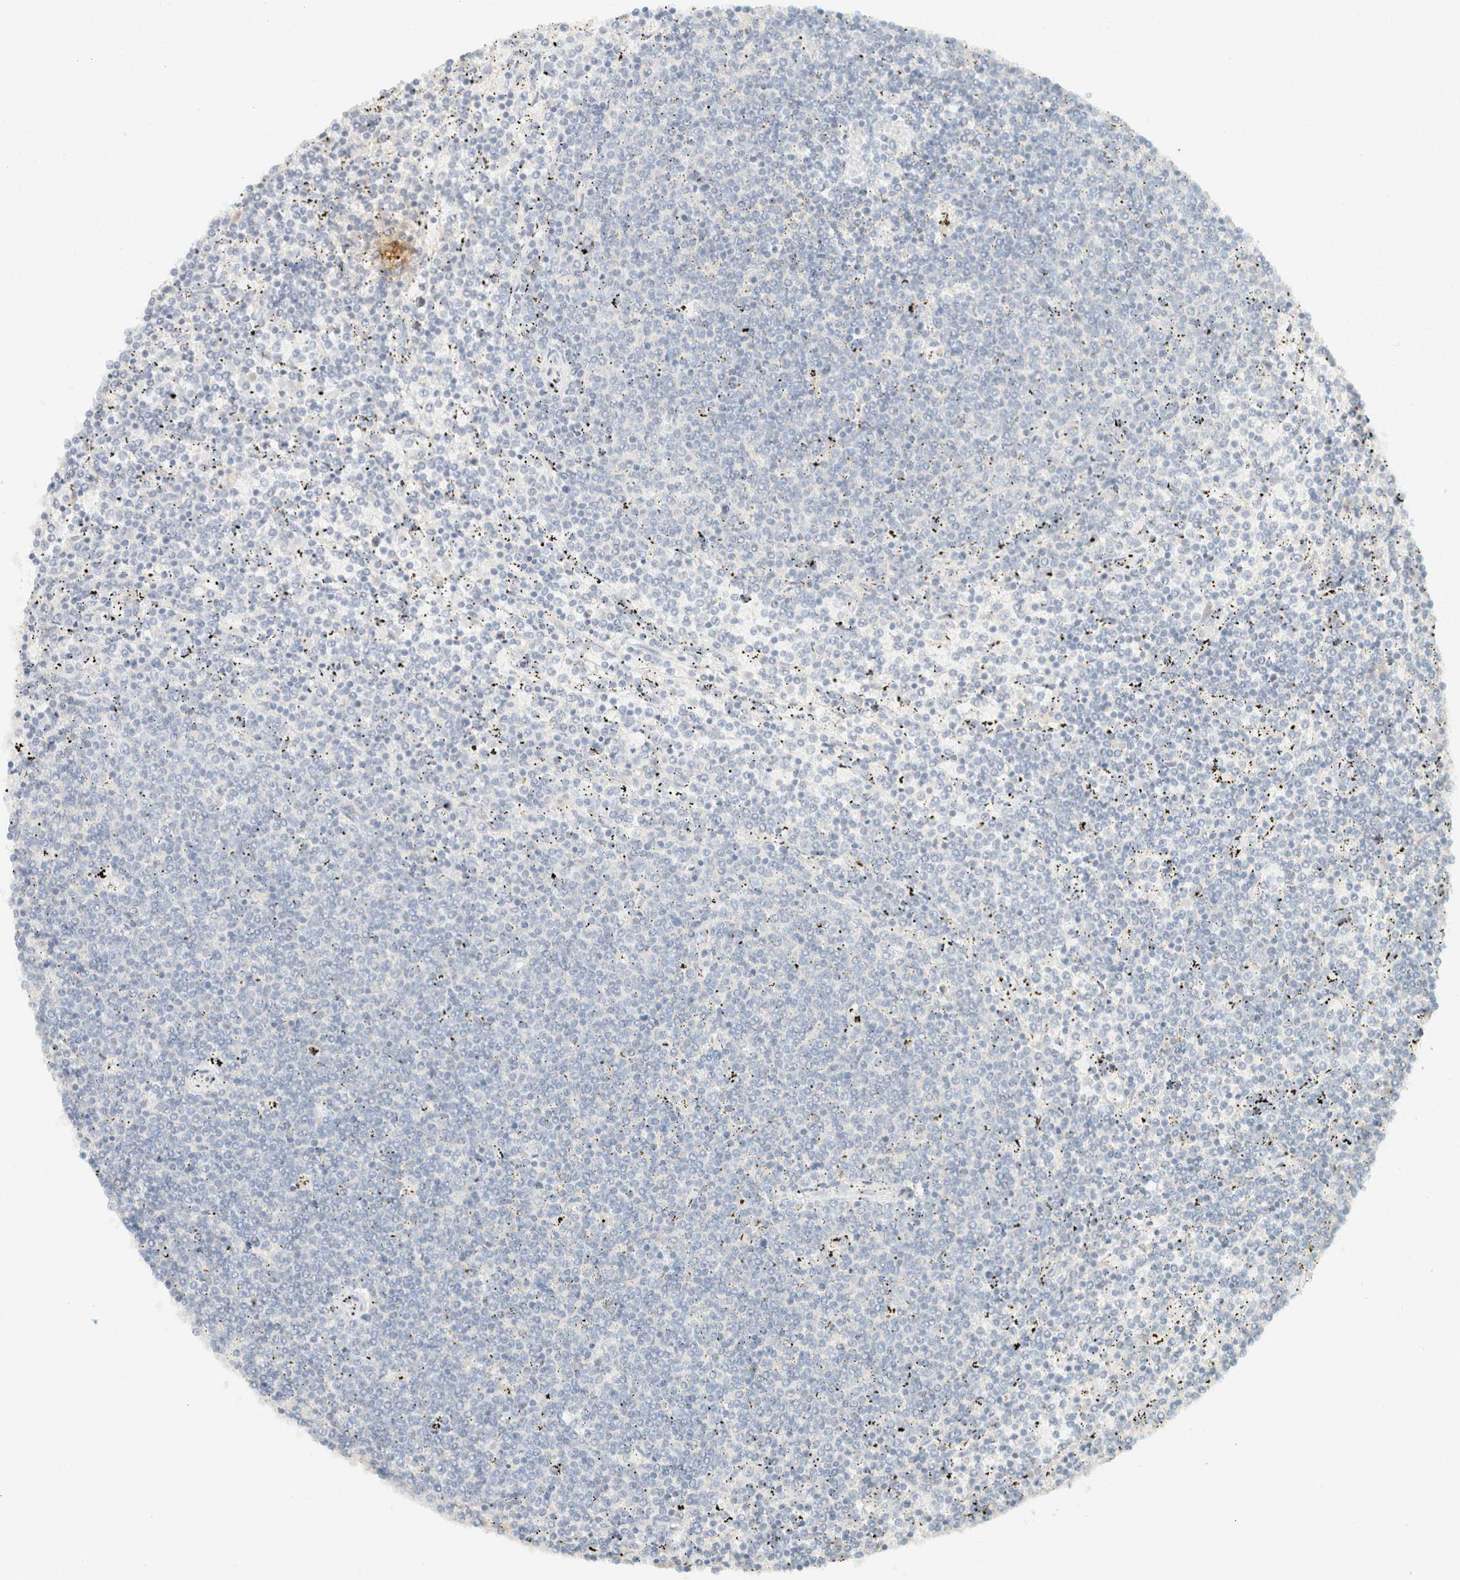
{"staining": {"intensity": "negative", "quantity": "none", "location": "none"}, "tissue": "lymphoma", "cell_type": "Tumor cells", "image_type": "cancer", "snomed": [{"axis": "morphology", "description": "Malignant lymphoma, non-Hodgkin's type, Low grade"}, {"axis": "topography", "description": "Spleen"}], "caption": "This is an immunohistochemistry (IHC) image of human malignant lymphoma, non-Hodgkin's type (low-grade). There is no staining in tumor cells.", "gene": "GPA33", "patient": {"sex": "female", "age": 50}}